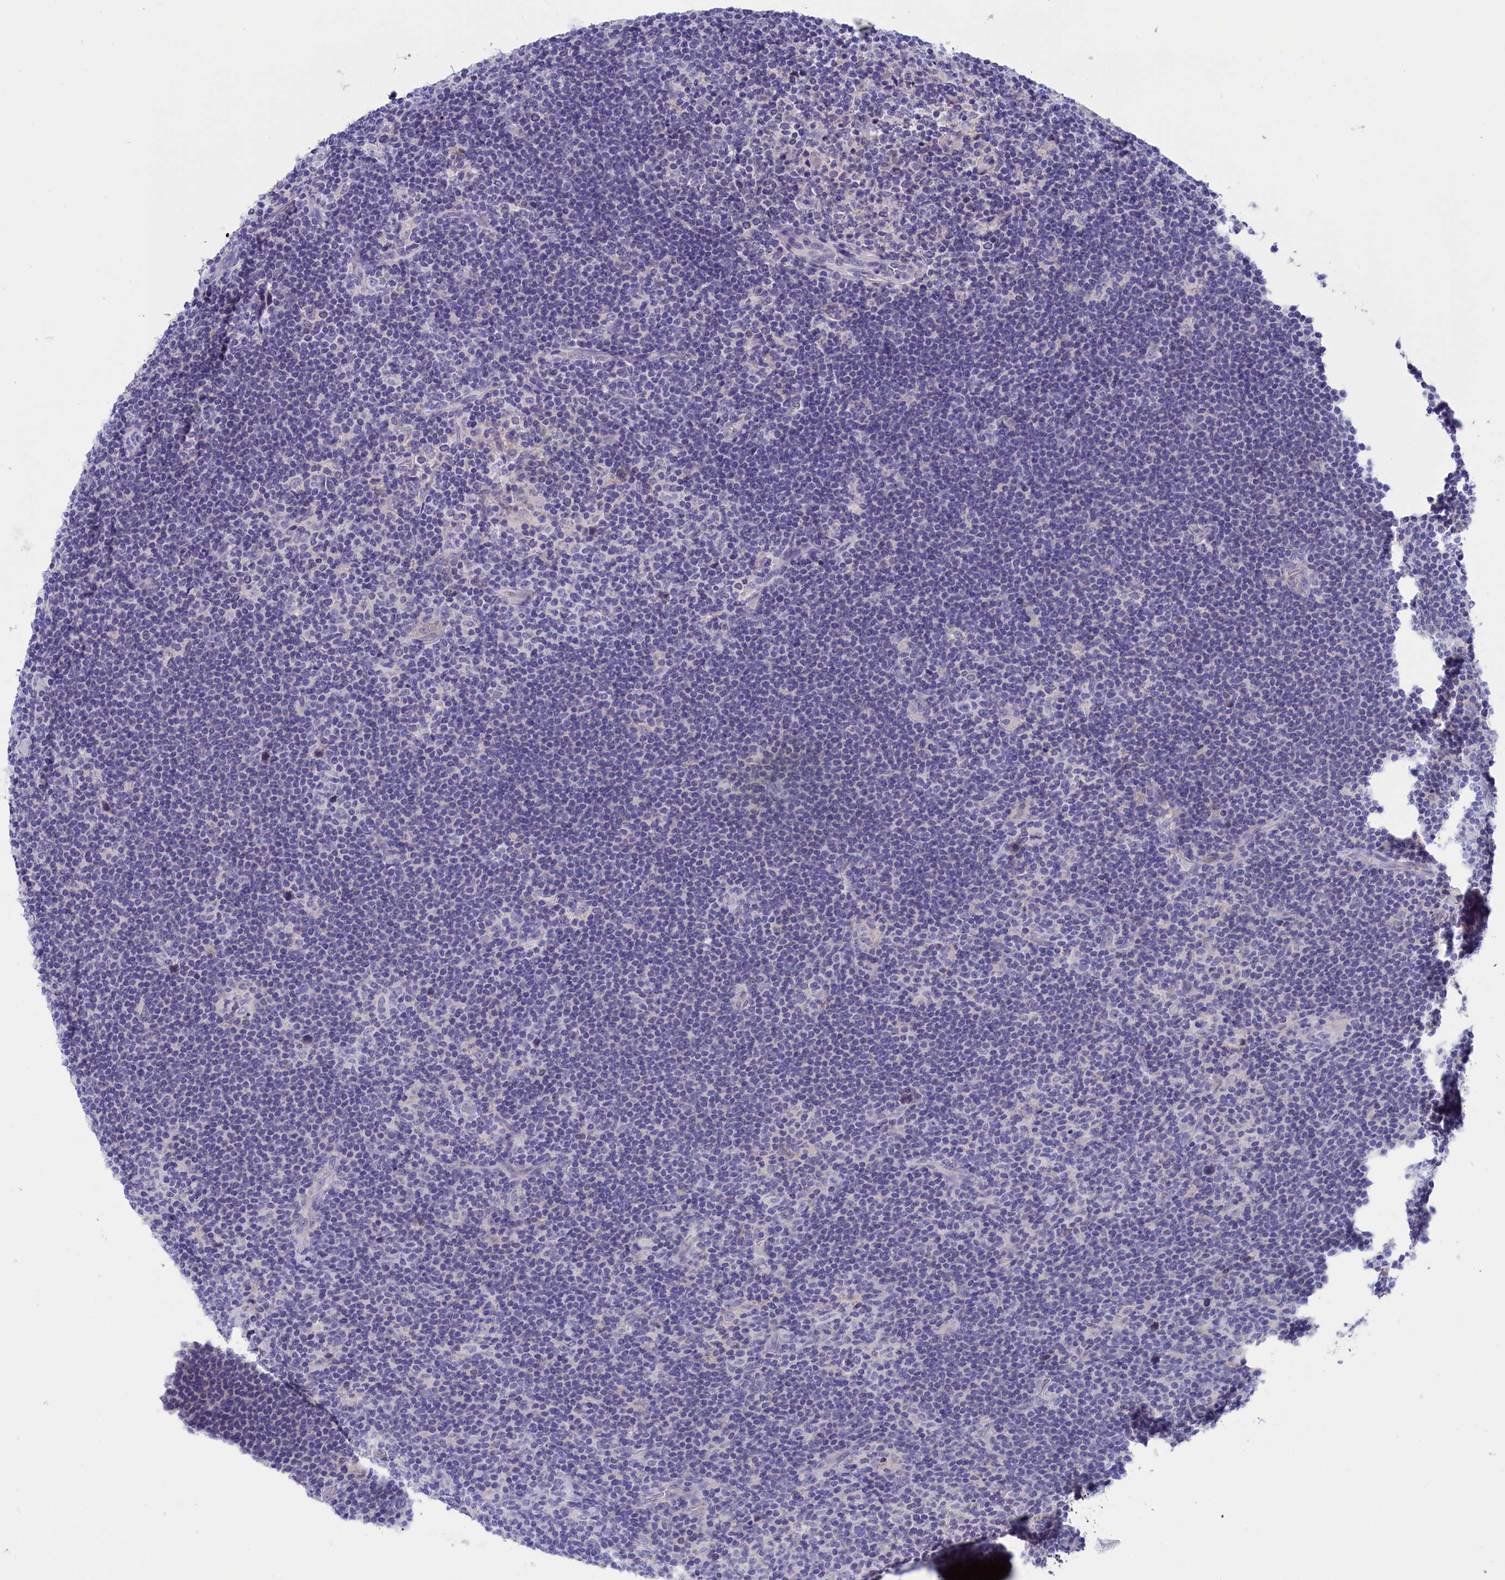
{"staining": {"intensity": "negative", "quantity": "none", "location": "none"}, "tissue": "lymphoma", "cell_type": "Tumor cells", "image_type": "cancer", "snomed": [{"axis": "morphology", "description": "Hodgkin's disease, NOS"}, {"axis": "topography", "description": "Lymph node"}], "caption": "An image of human Hodgkin's disease is negative for staining in tumor cells.", "gene": "VPS35L", "patient": {"sex": "female", "age": 57}}